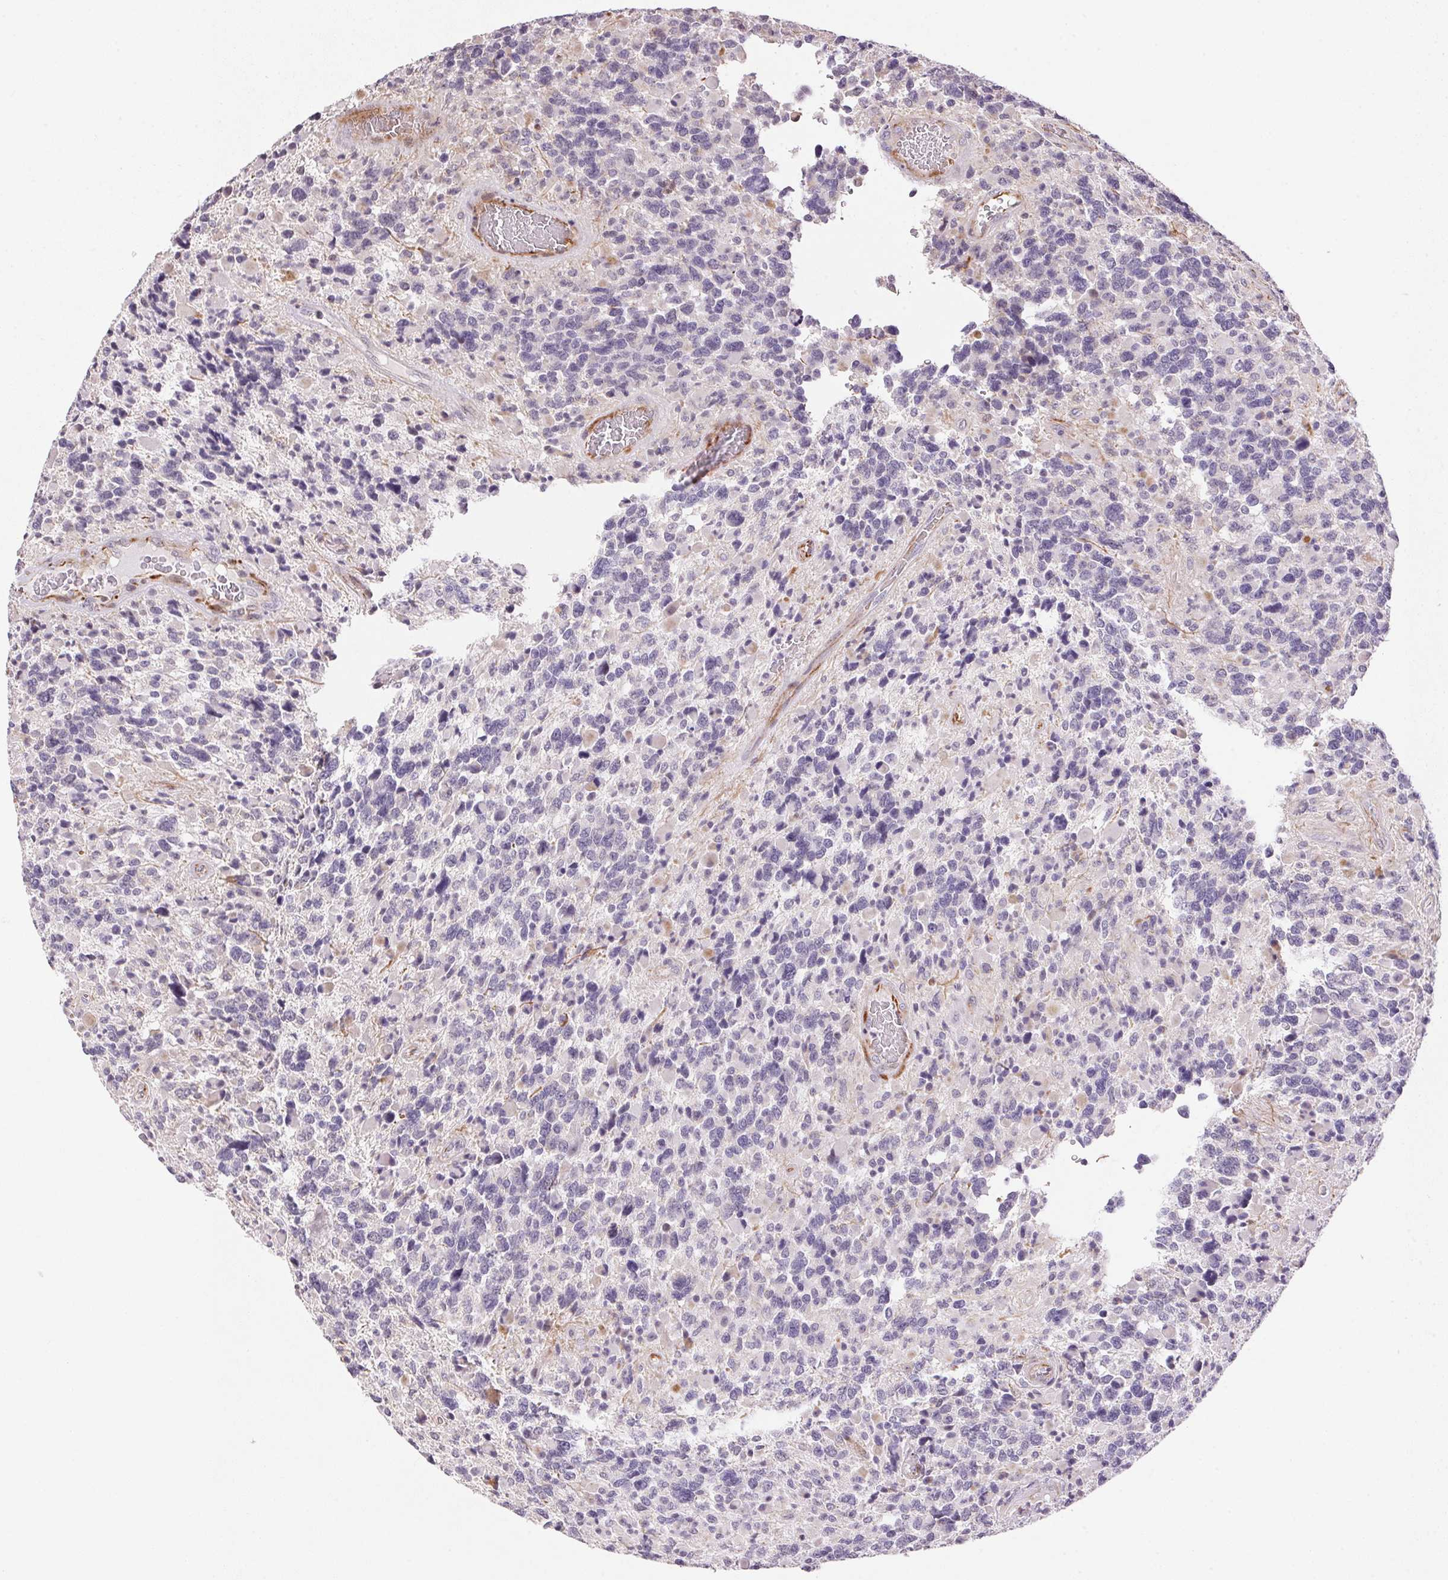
{"staining": {"intensity": "negative", "quantity": "none", "location": "none"}, "tissue": "glioma", "cell_type": "Tumor cells", "image_type": "cancer", "snomed": [{"axis": "morphology", "description": "Glioma, malignant, High grade"}, {"axis": "topography", "description": "Brain"}], "caption": "Tumor cells are negative for protein expression in human glioma.", "gene": "GYG2", "patient": {"sex": "female", "age": 40}}